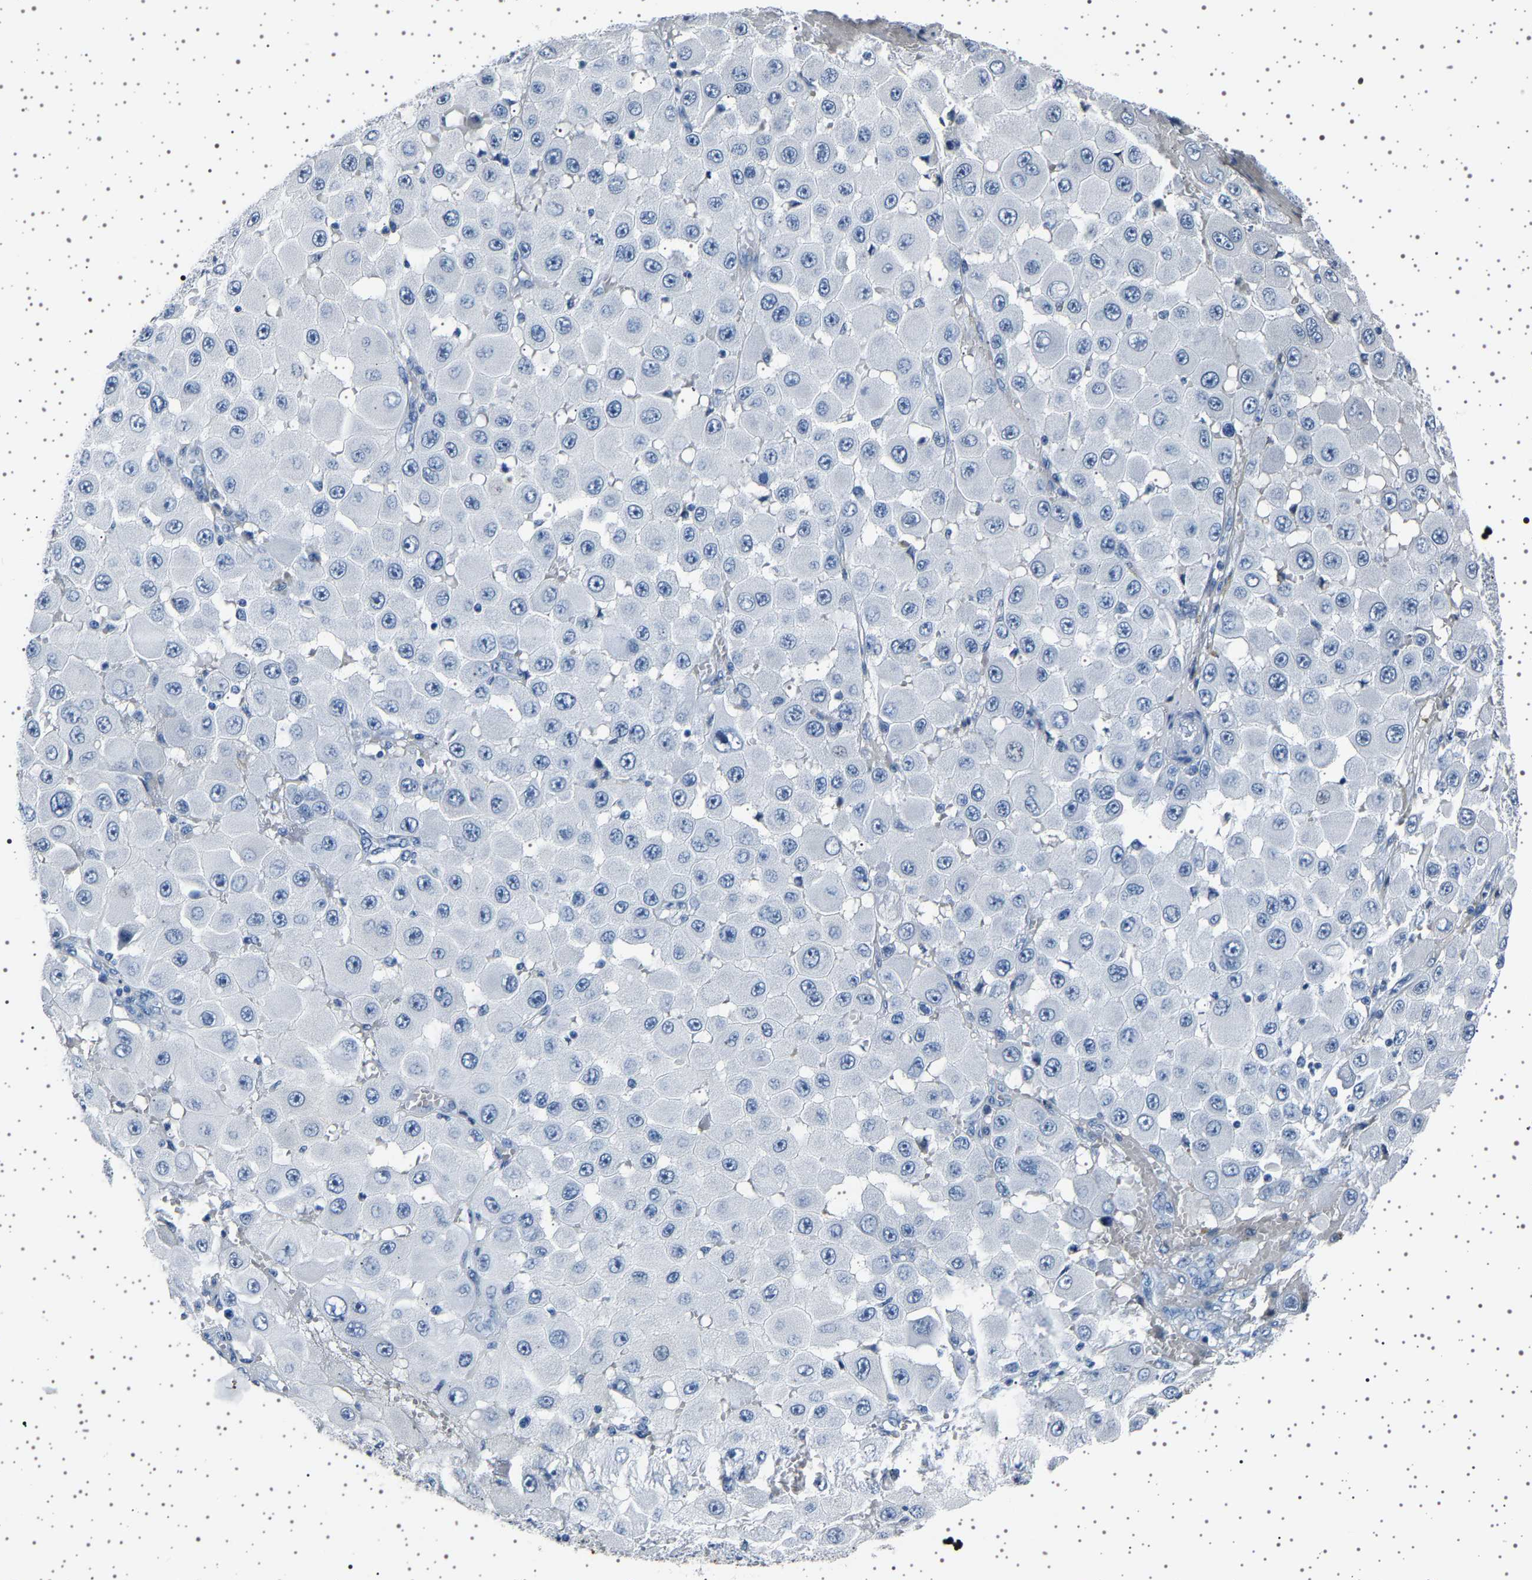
{"staining": {"intensity": "negative", "quantity": "none", "location": "none"}, "tissue": "melanoma", "cell_type": "Tumor cells", "image_type": "cancer", "snomed": [{"axis": "morphology", "description": "Malignant melanoma, NOS"}, {"axis": "topography", "description": "Skin"}], "caption": "Immunohistochemistry (IHC) photomicrograph of neoplastic tissue: melanoma stained with DAB demonstrates no significant protein expression in tumor cells. (DAB immunohistochemistry (IHC), high magnification).", "gene": "TFF3", "patient": {"sex": "female", "age": 81}}